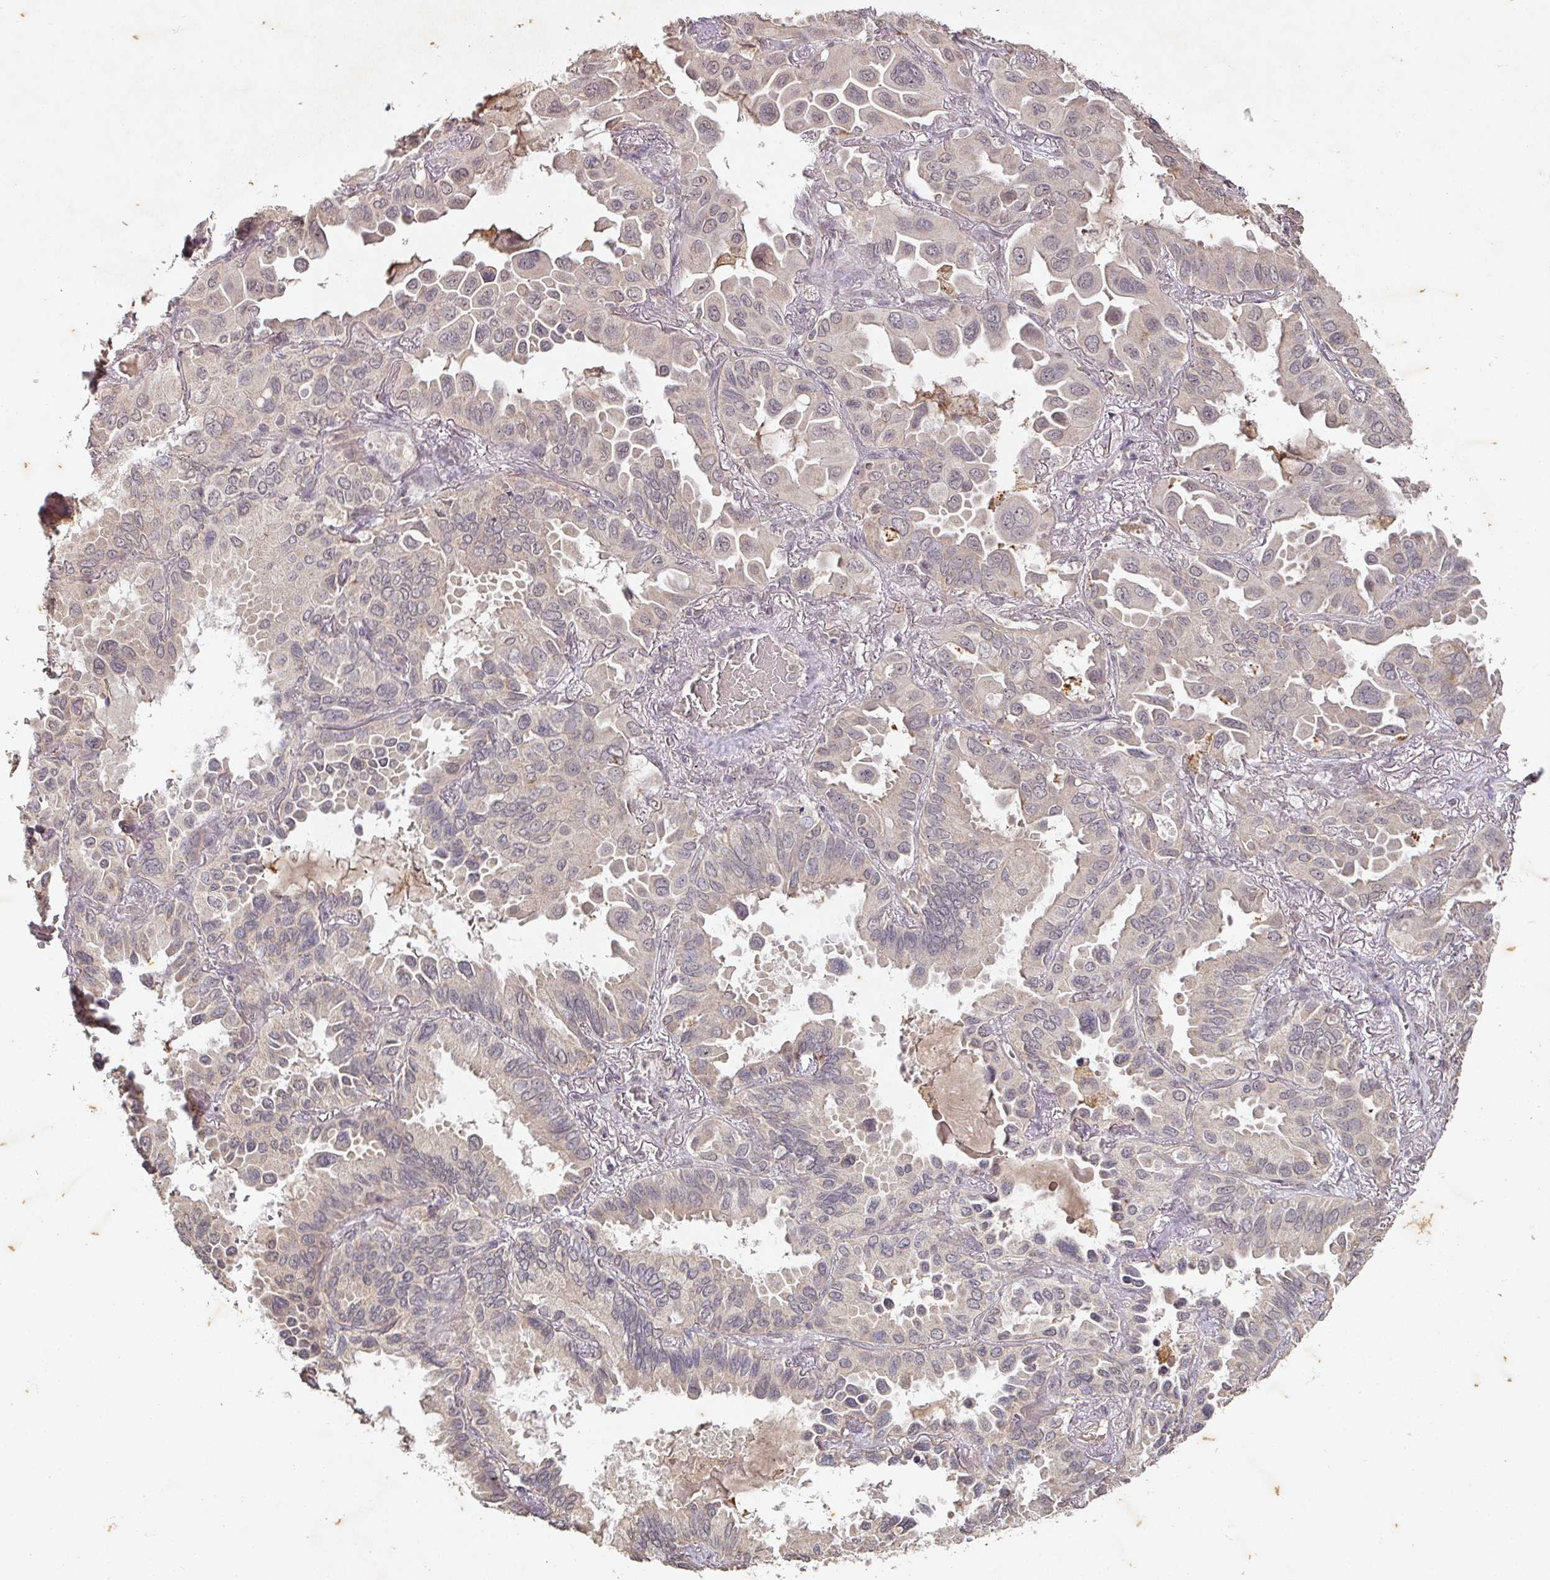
{"staining": {"intensity": "negative", "quantity": "none", "location": "none"}, "tissue": "lung cancer", "cell_type": "Tumor cells", "image_type": "cancer", "snomed": [{"axis": "morphology", "description": "Adenocarcinoma, NOS"}, {"axis": "topography", "description": "Lung"}], "caption": "Immunohistochemistry micrograph of lung cancer (adenocarcinoma) stained for a protein (brown), which exhibits no positivity in tumor cells. (DAB (3,3'-diaminobenzidine) immunohistochemistry, high magnification).", "gene": "CAPN5", "patient": {"sex": "male", "age": 64}}